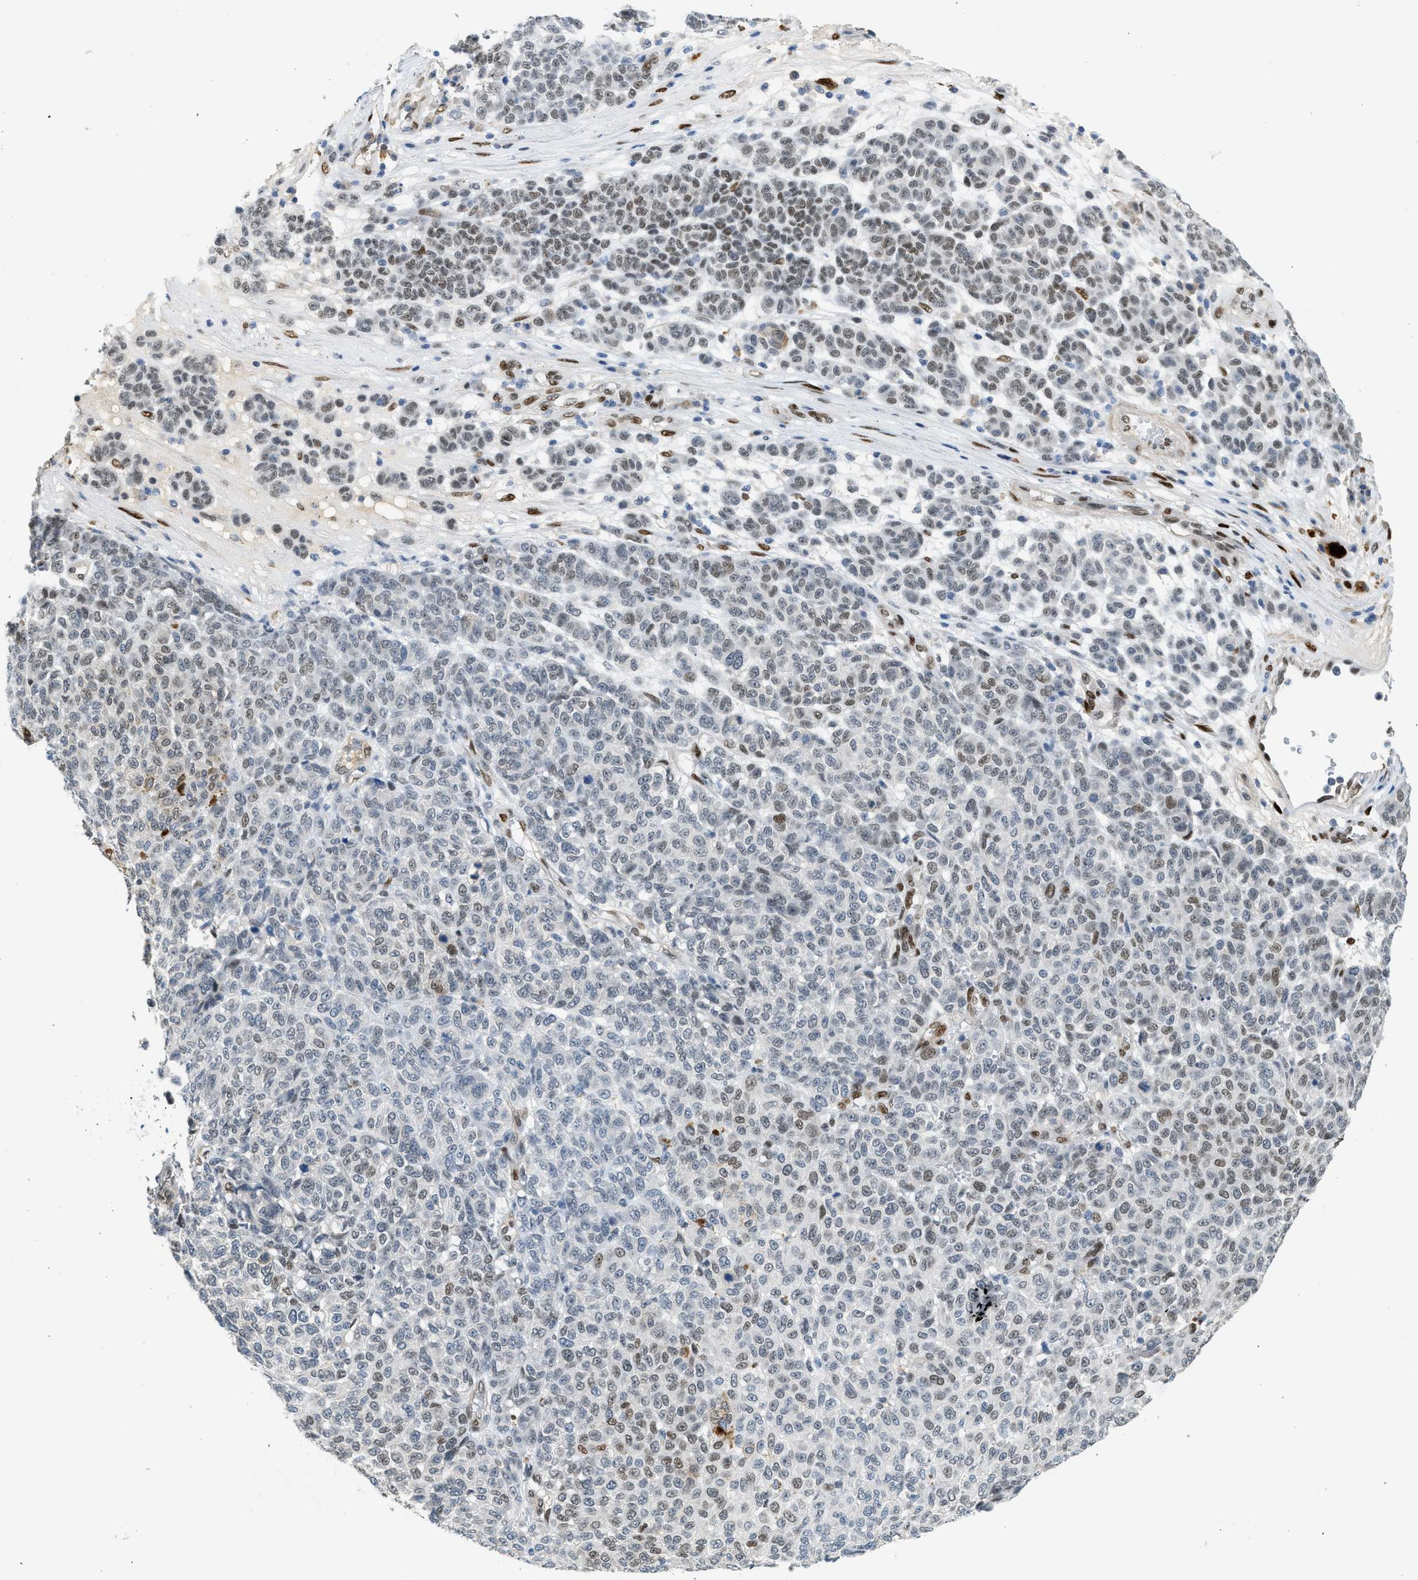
{"staining": {"intensity": "strong", "quantity": "25%-75%", "location": "nuclear"}, "tissue": "melanoma", "cell_type": "Tumor cells", "image_type": "cancer", "snomed": [{"axis": "morphology", "description": "Malignant melanoma, NOS"}, {"axis": "topography", "description": "Skin"}], "caption": "An image showing strong nuclear staining in about 25%-75% of tumor cells in melanoma, as visualized by brown immunohistochemical staining.", "gene": "ZBTB20", "patient": {"sex": "male", "age": 59}}